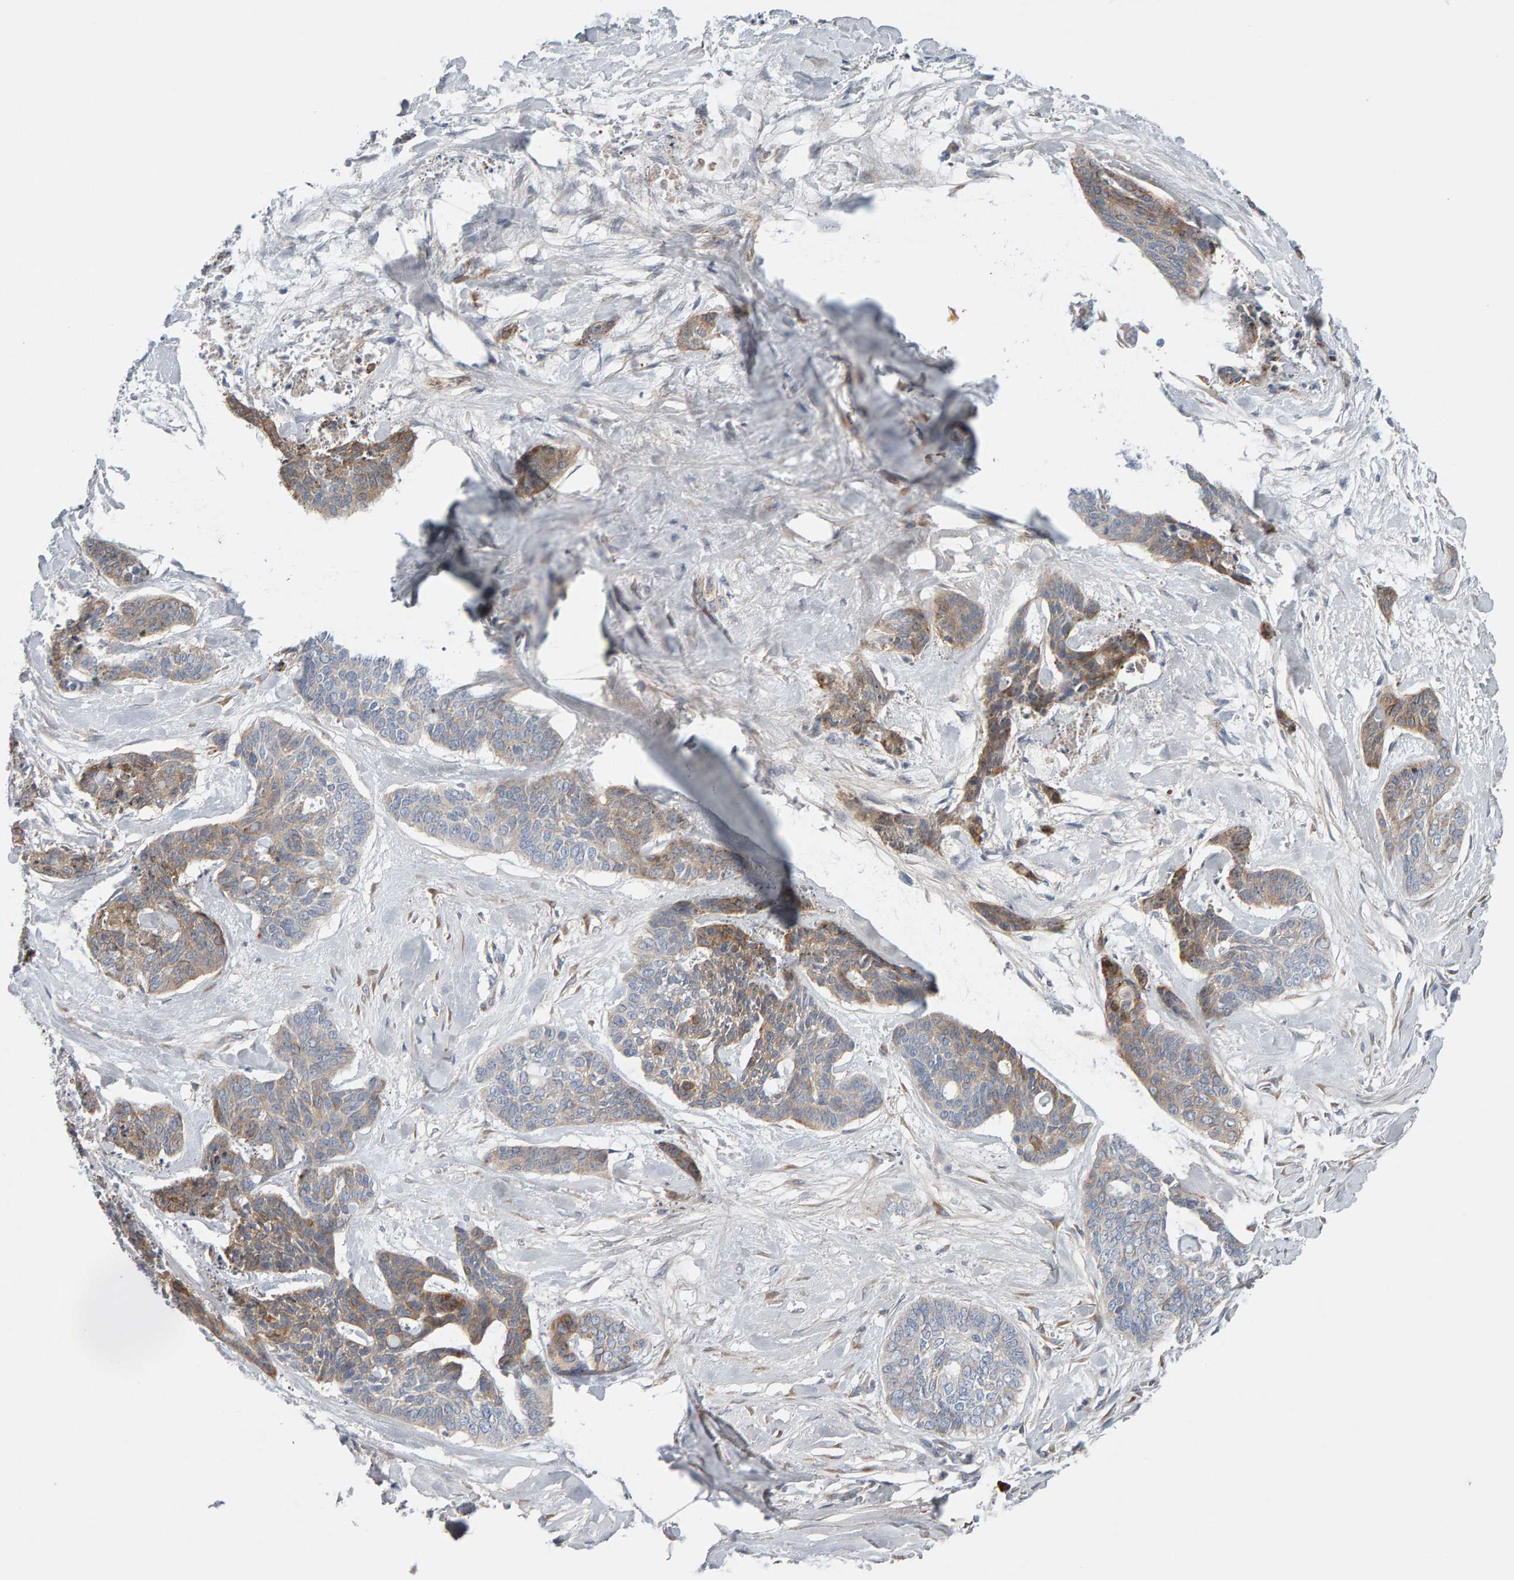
{"staining": {"intensity": "moderate", "quantity": "25%-75%", "location": "cytoplasmic/membranous"}, "tissue": "skin cancer", "cell_type": "Tumor cells", "image_type": "cancer", "snomed": [{"axis": "morphology", "description": "Basal cell carcinoma"}, {"axis": "topography", "description": "Skin"}], "caption": "Protein analysis of skin basal cell carcinoma tissue displays moderate cytoplasmic/membranous positivity in about 25%-75% of tumor cells. (Brightfield microscopy of DAB IHC at high magnification).", "gene": "ENGASE", "patient": {"sex": "female", "age": 64}}